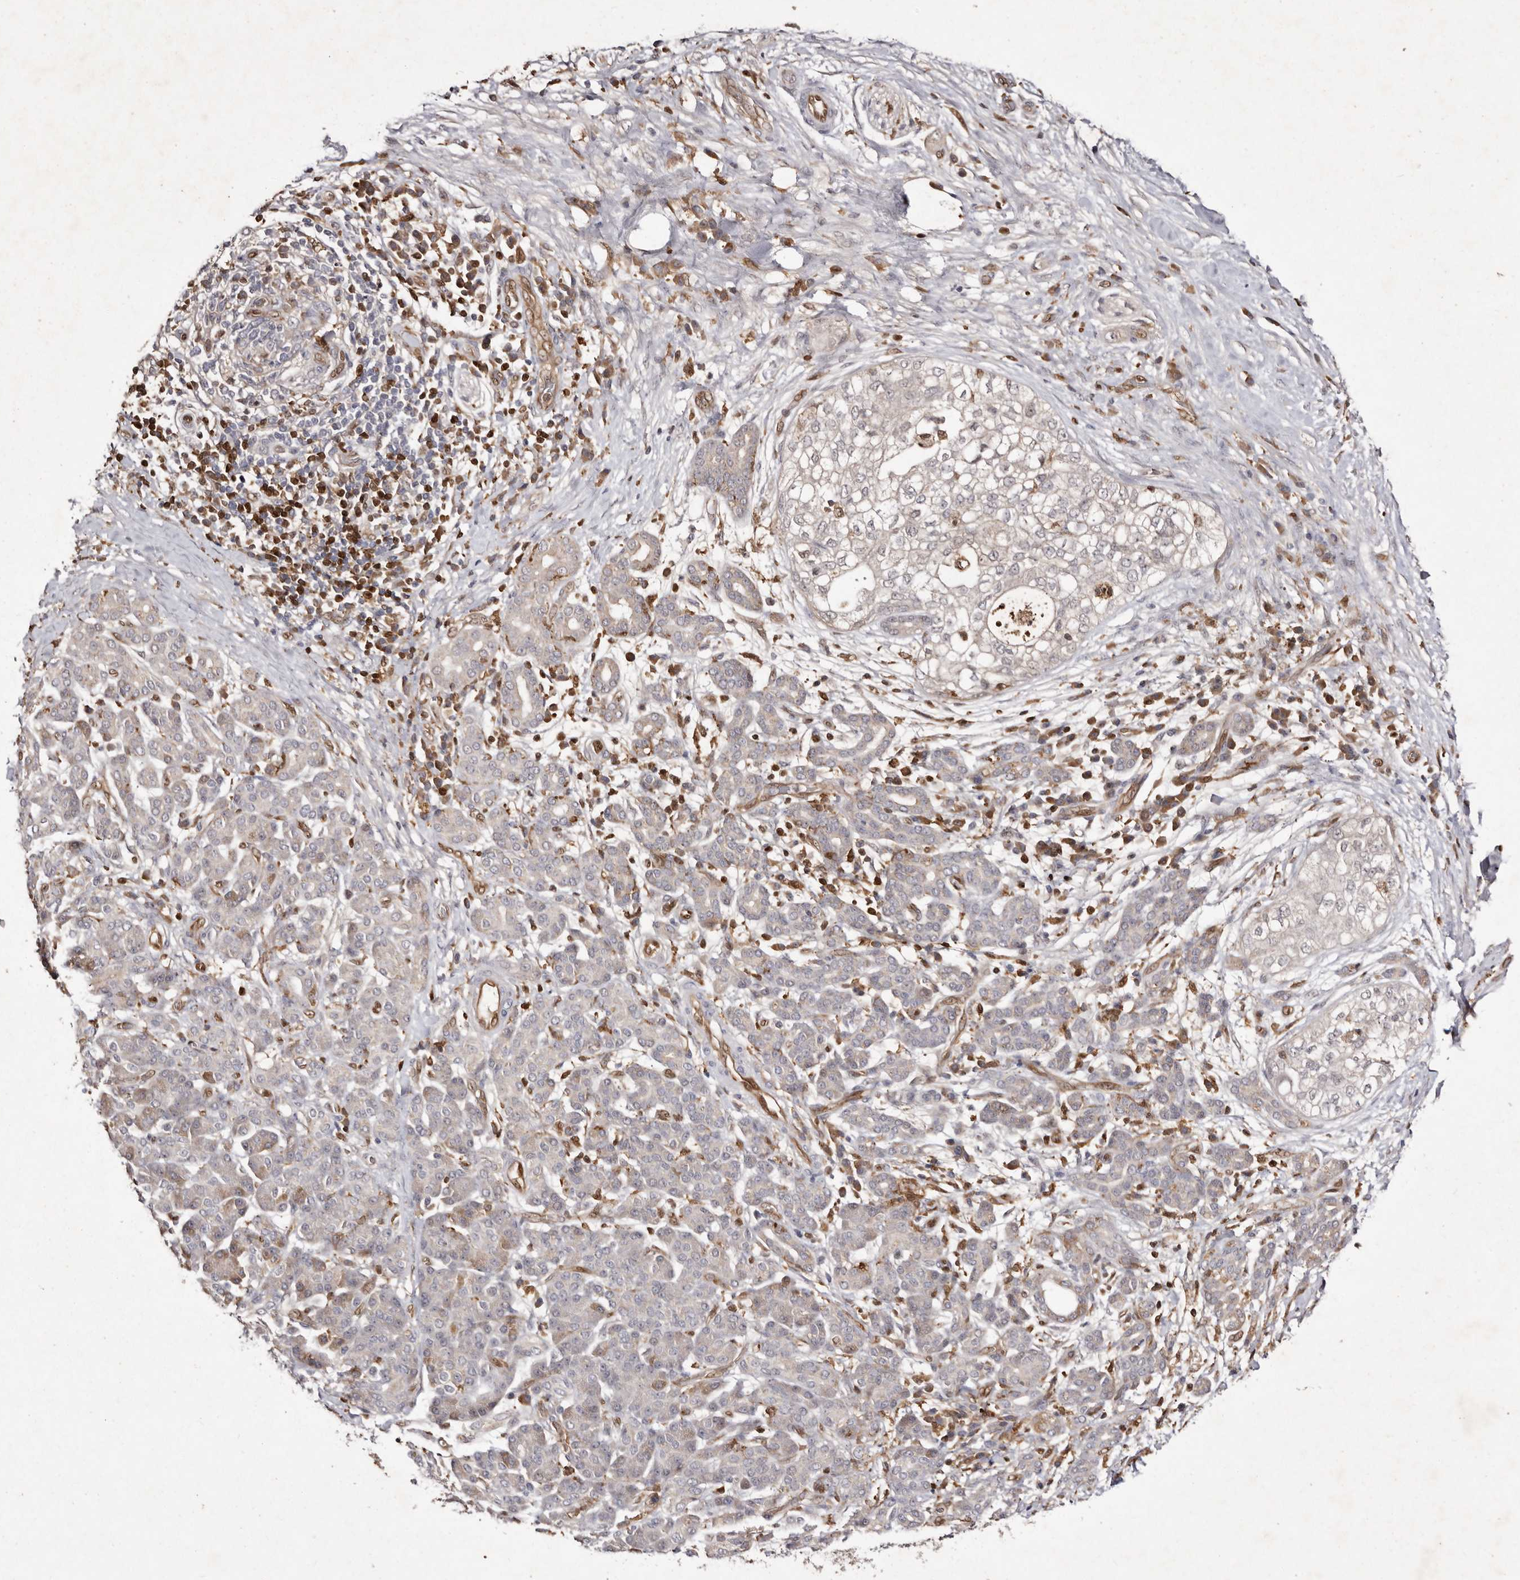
{"staining": {"intensity": "negative", "quantity": "none", "location": "none"}, "tissue": "pancreatic cancer", "cell_type": "Tumor cells", "image_type": "cancer", "snomed": [{"axis": "morphology", "description": "Adenocarcinoma, NOS"}, {"axis": "topography", "description": "Pancreas"}], "caption": "Histopathology image shows no protein expression in tumor cells of pancreatic adenocarcinoma tissue. The staining is performed using DAB (3,3'-diaminobenzidine) brown chromogen with nuclei counter-stained in using hematoxylin.", "gene": "GIMAP4", "patient": {"sex": "male", "age": 72}}